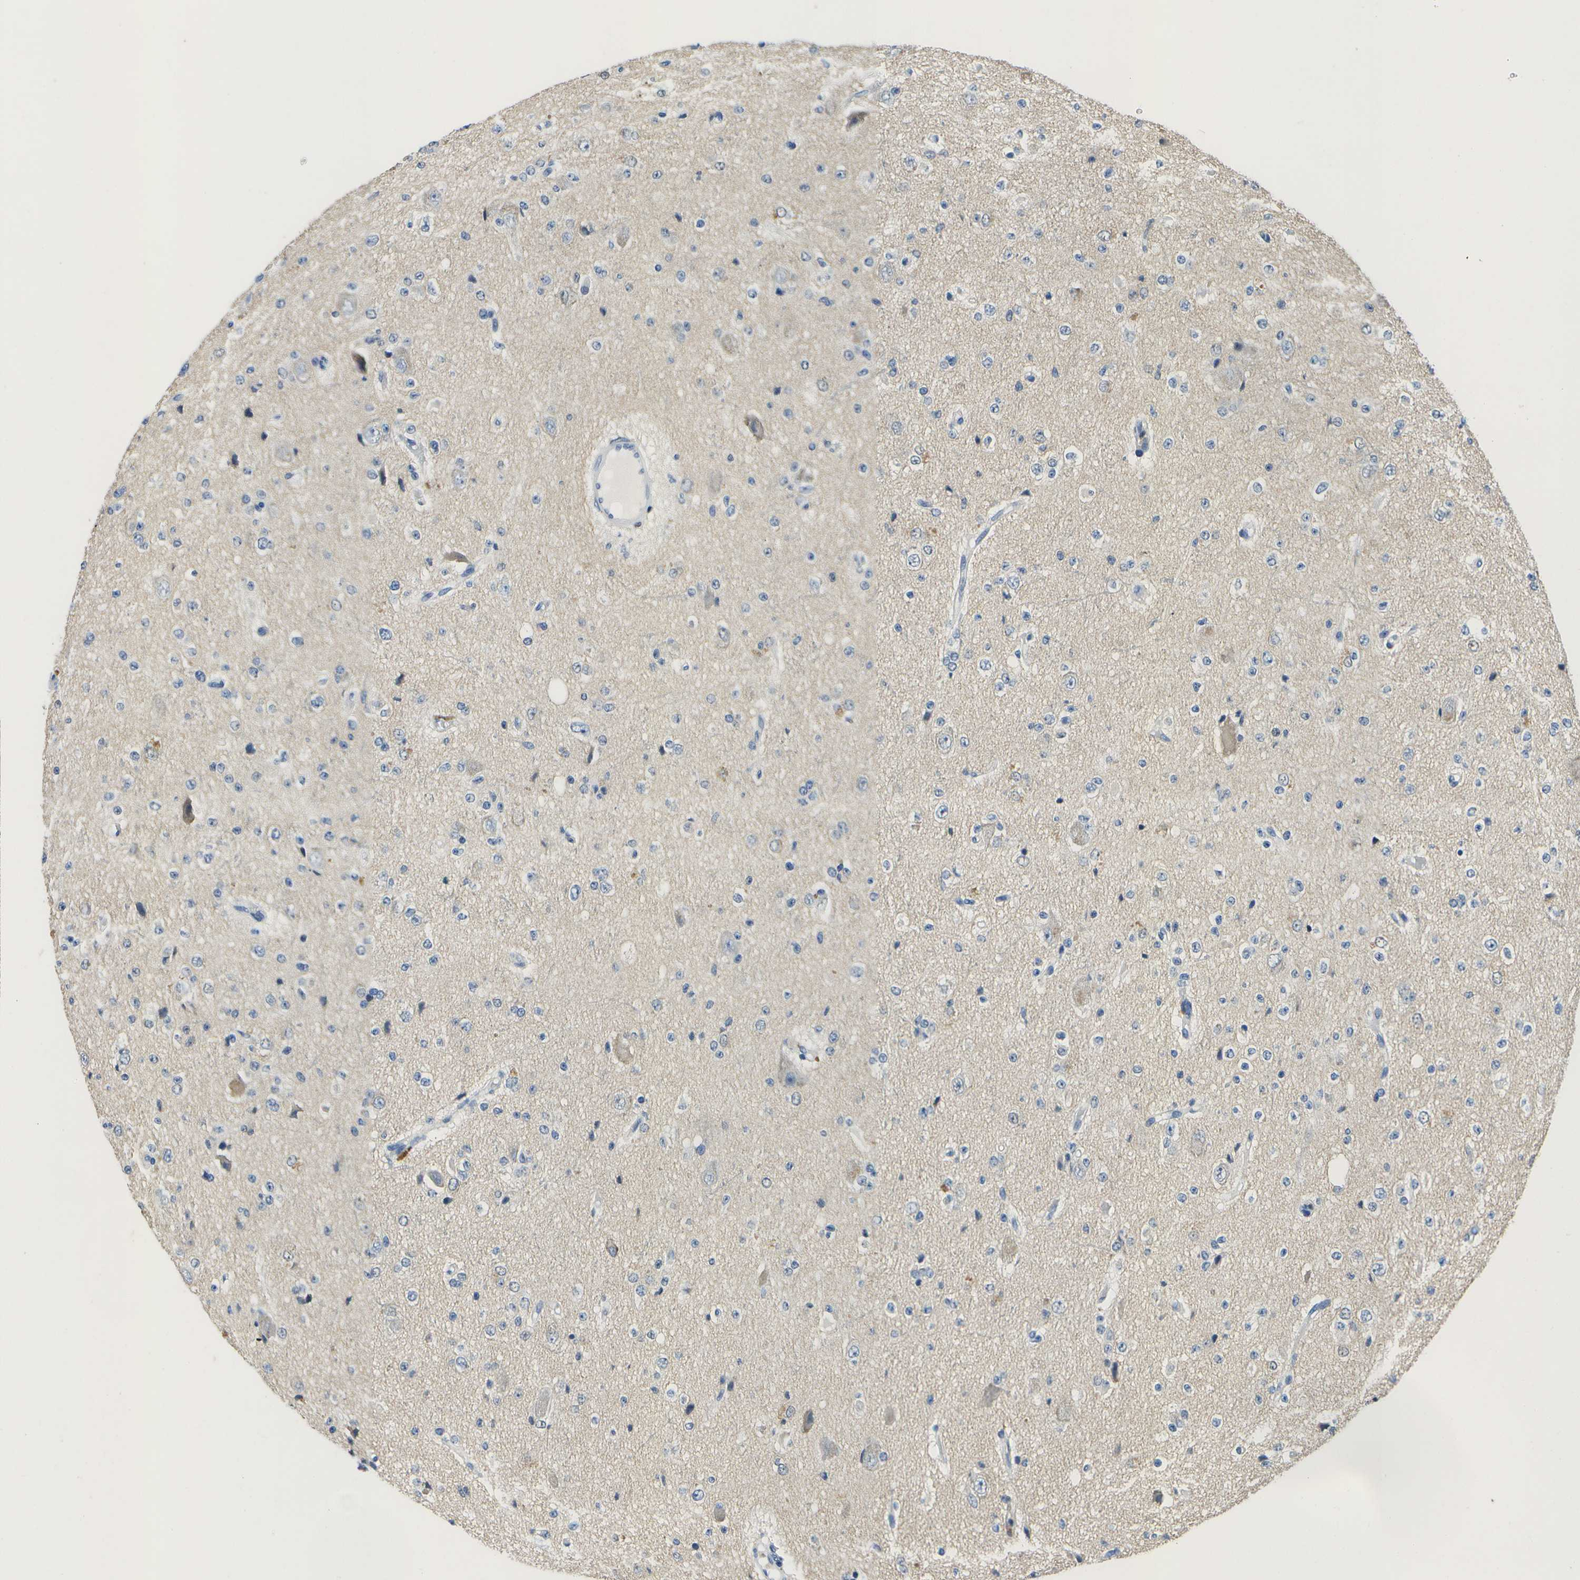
{"staining": {"intensity": "negative", "quantity": "none", "location": "none"}, "tissue": "glioma", "cell_type": "Tumor cells", "image_type": "cancer", "snomed": [{"axis": "morphology", "description": "Glioma, malignant, High grade"}, {"axis": "topography", "description": "pancreas cauda"}], "caption": "The immunohistochemistry (IHC) micrograph has no significant positivity in tumor cells of glioma tissue.", "gene": "DSE", "patient": {"sex": "male", "age": 60}}